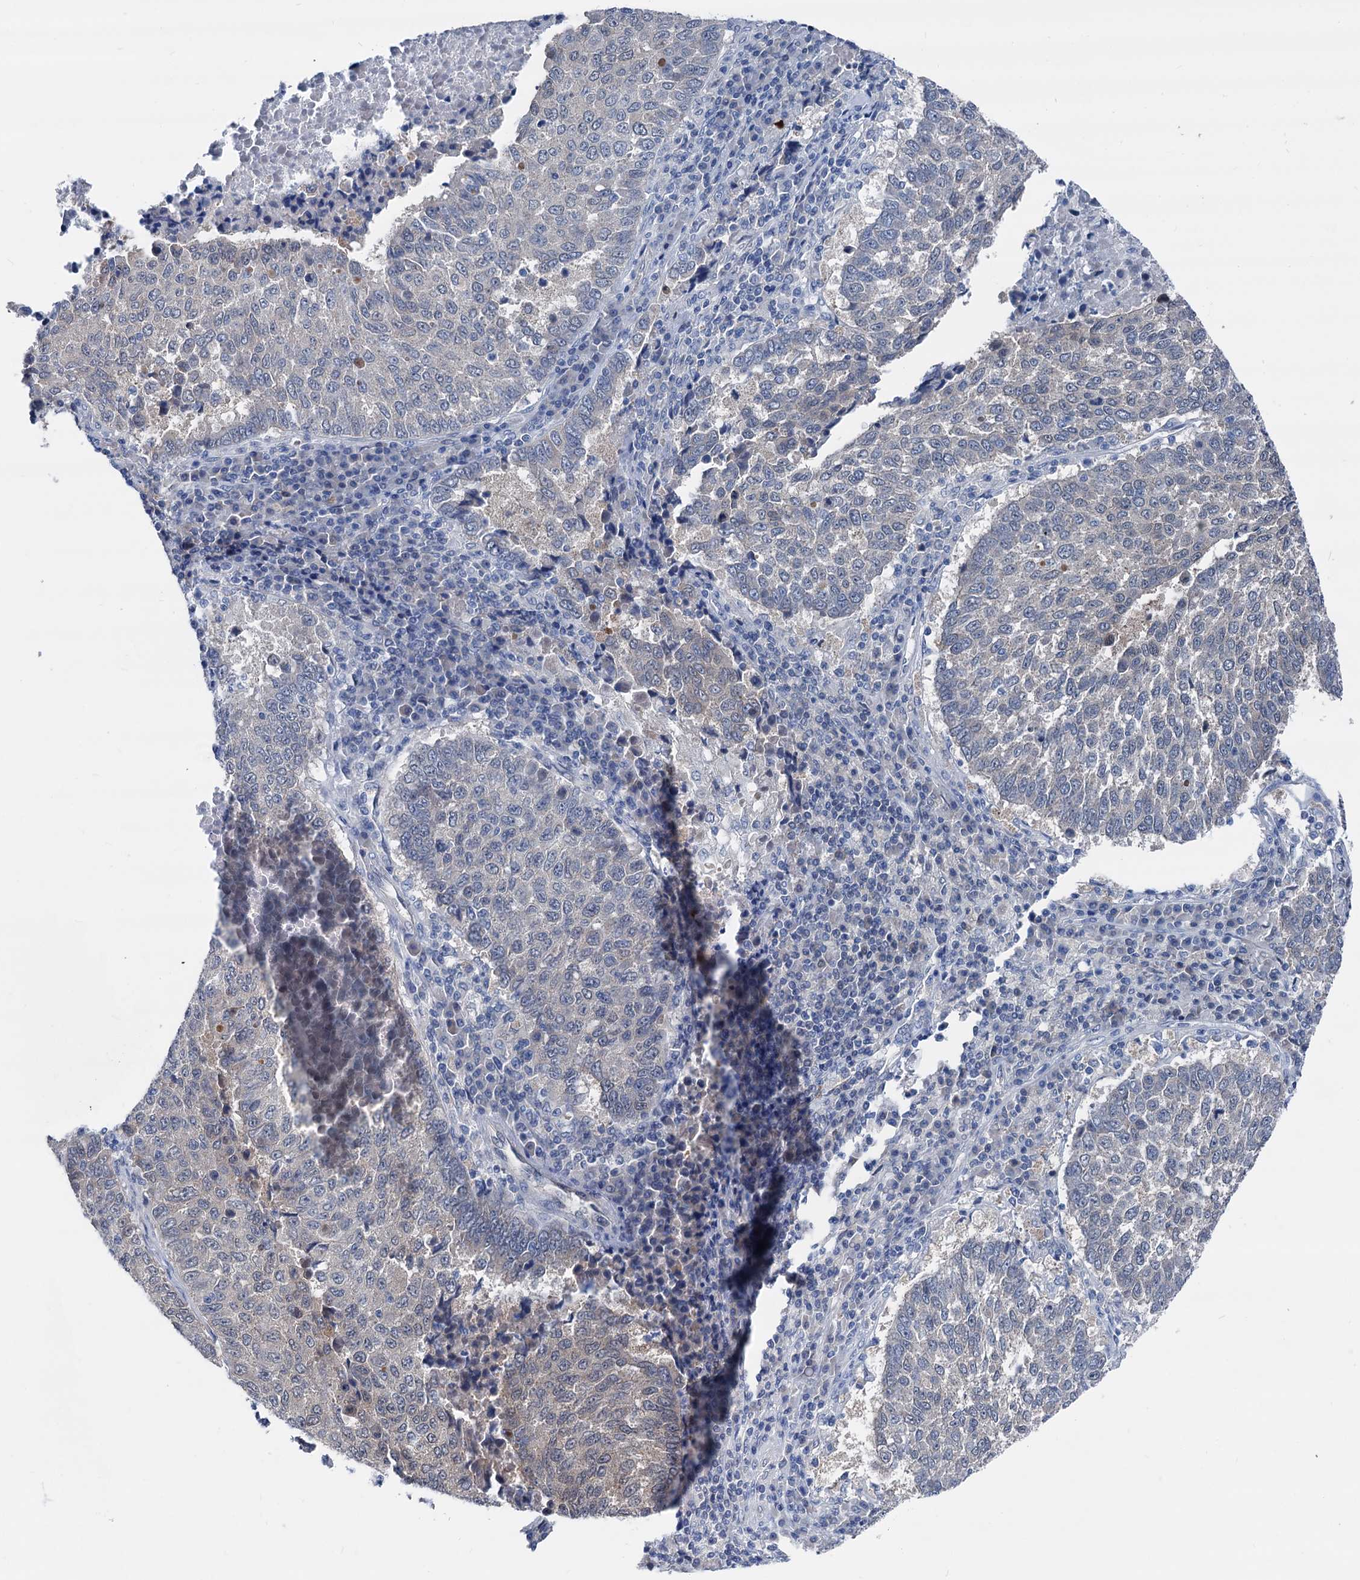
{"staining": {"intensity": "negative", "quantity": "none", "location": "none"}, "tissue": "lung cancer", "cell_type": "Tumor cells", "image_type": "cancer", "snomed": [{"axis": "morphology", "description": "Squamous cell carcinoma, NOS"}, {"axis": "topography", "description": "Lung"}], "caption": "IHC photomicrograph of neoplastic tissue: lung squamous cell carcinoma stained with DAB (3,3'-diaminobenzidine) demonstrates no significant protein staining in tumor cells.", "gene": "GLO1", "patient": {"sex": "male", "age": 73}}